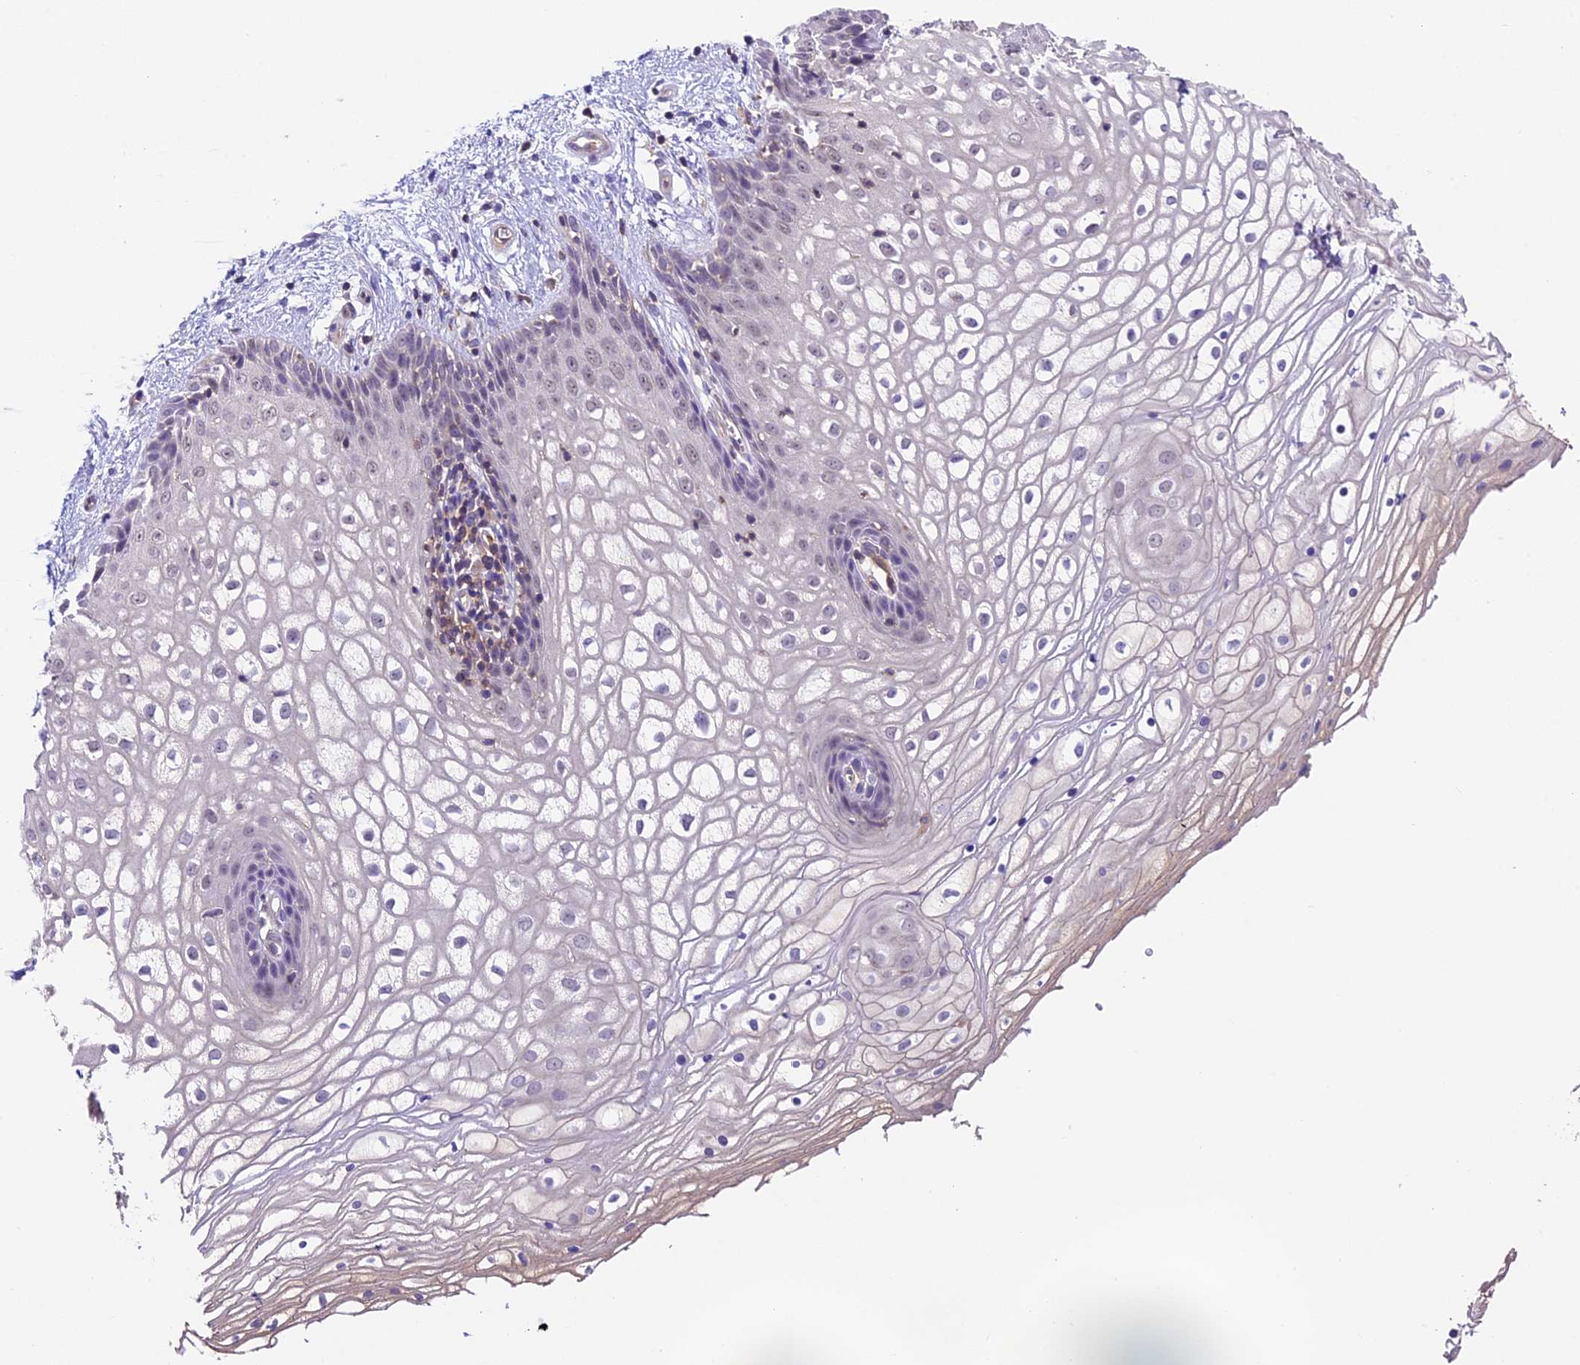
{"staining": {"intensity": "negative", "quantity": "none", "location": "none"}, "tissue": "vagina", "cell_type": "Squamous epithelial cells", "image_type": "normal", "snomed": [{"axis": "morphology", "description": "Normal tissue, NOS"}, {"axis": "topography", "description": "Vagina"}], "caption": "This is an immunohistochemistry histopathology image of normal human vagina. There is no staining in squamous epithelial cells.", "gene": "TBC1D1", "patient": {"sex": "female", "age": 34}}